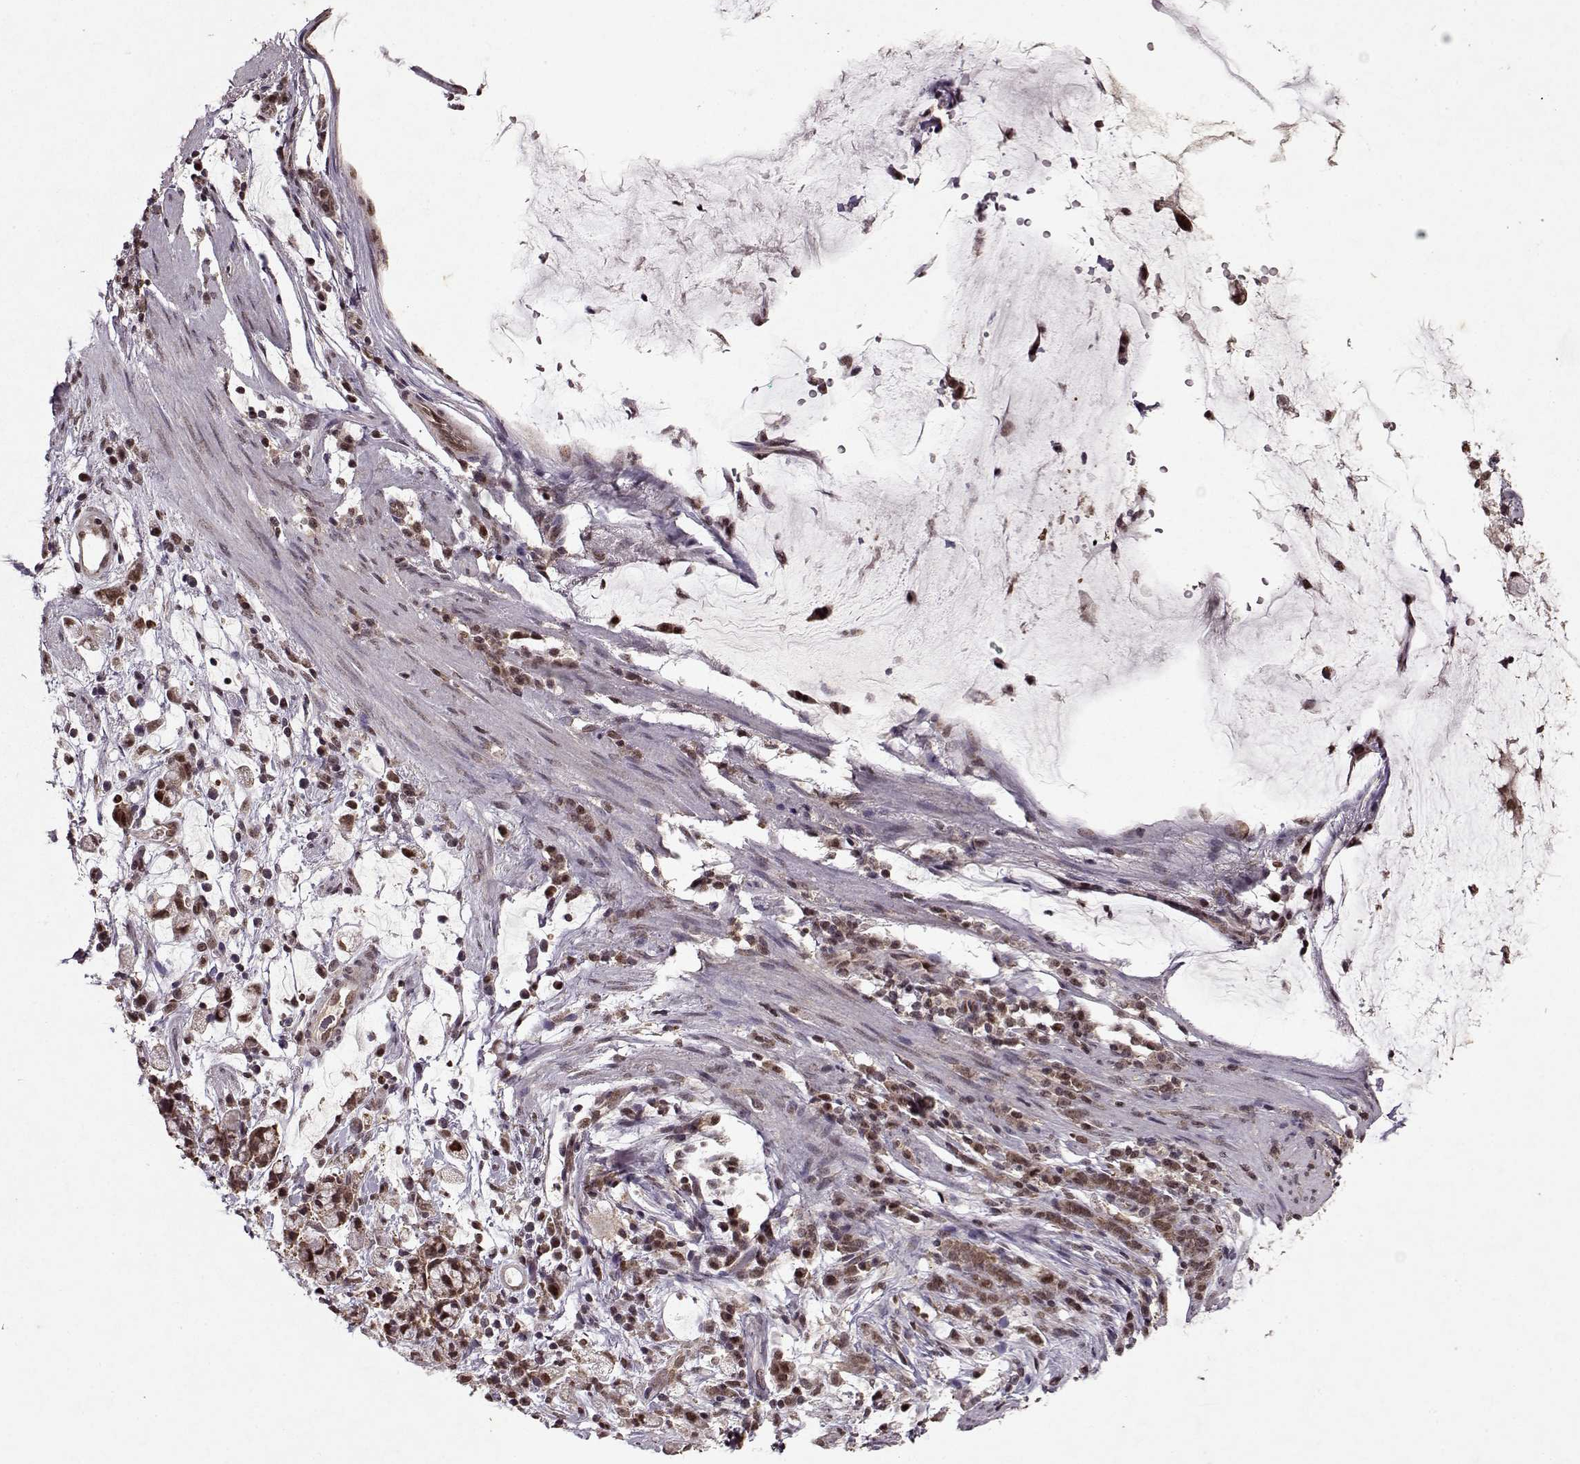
{"staining": {"intensity": "moderate", "quantity": ">75%", "location": "nuclear"}, "tissue": "stomach cancer", "cell_type": "Tumor cells", "image_type": "cancer", "snomed": [{"axis": "morphology", "description": "Adenocarcinoma, NOS"}, {"axis": "topography", "description": "Stomach"}], "caption": "Tumor cells reveal moderate nuclear staining in about >75% of cells in adenocarcinoma (stomach). The staining was performed using DAB (3,3'-diaminobenzidine), with brown indicating positive protein expression. Nuclei are stained blue with hematoxylin.", "gene": "PSMA7", "patient": {"sex": "female", "age": 60}}